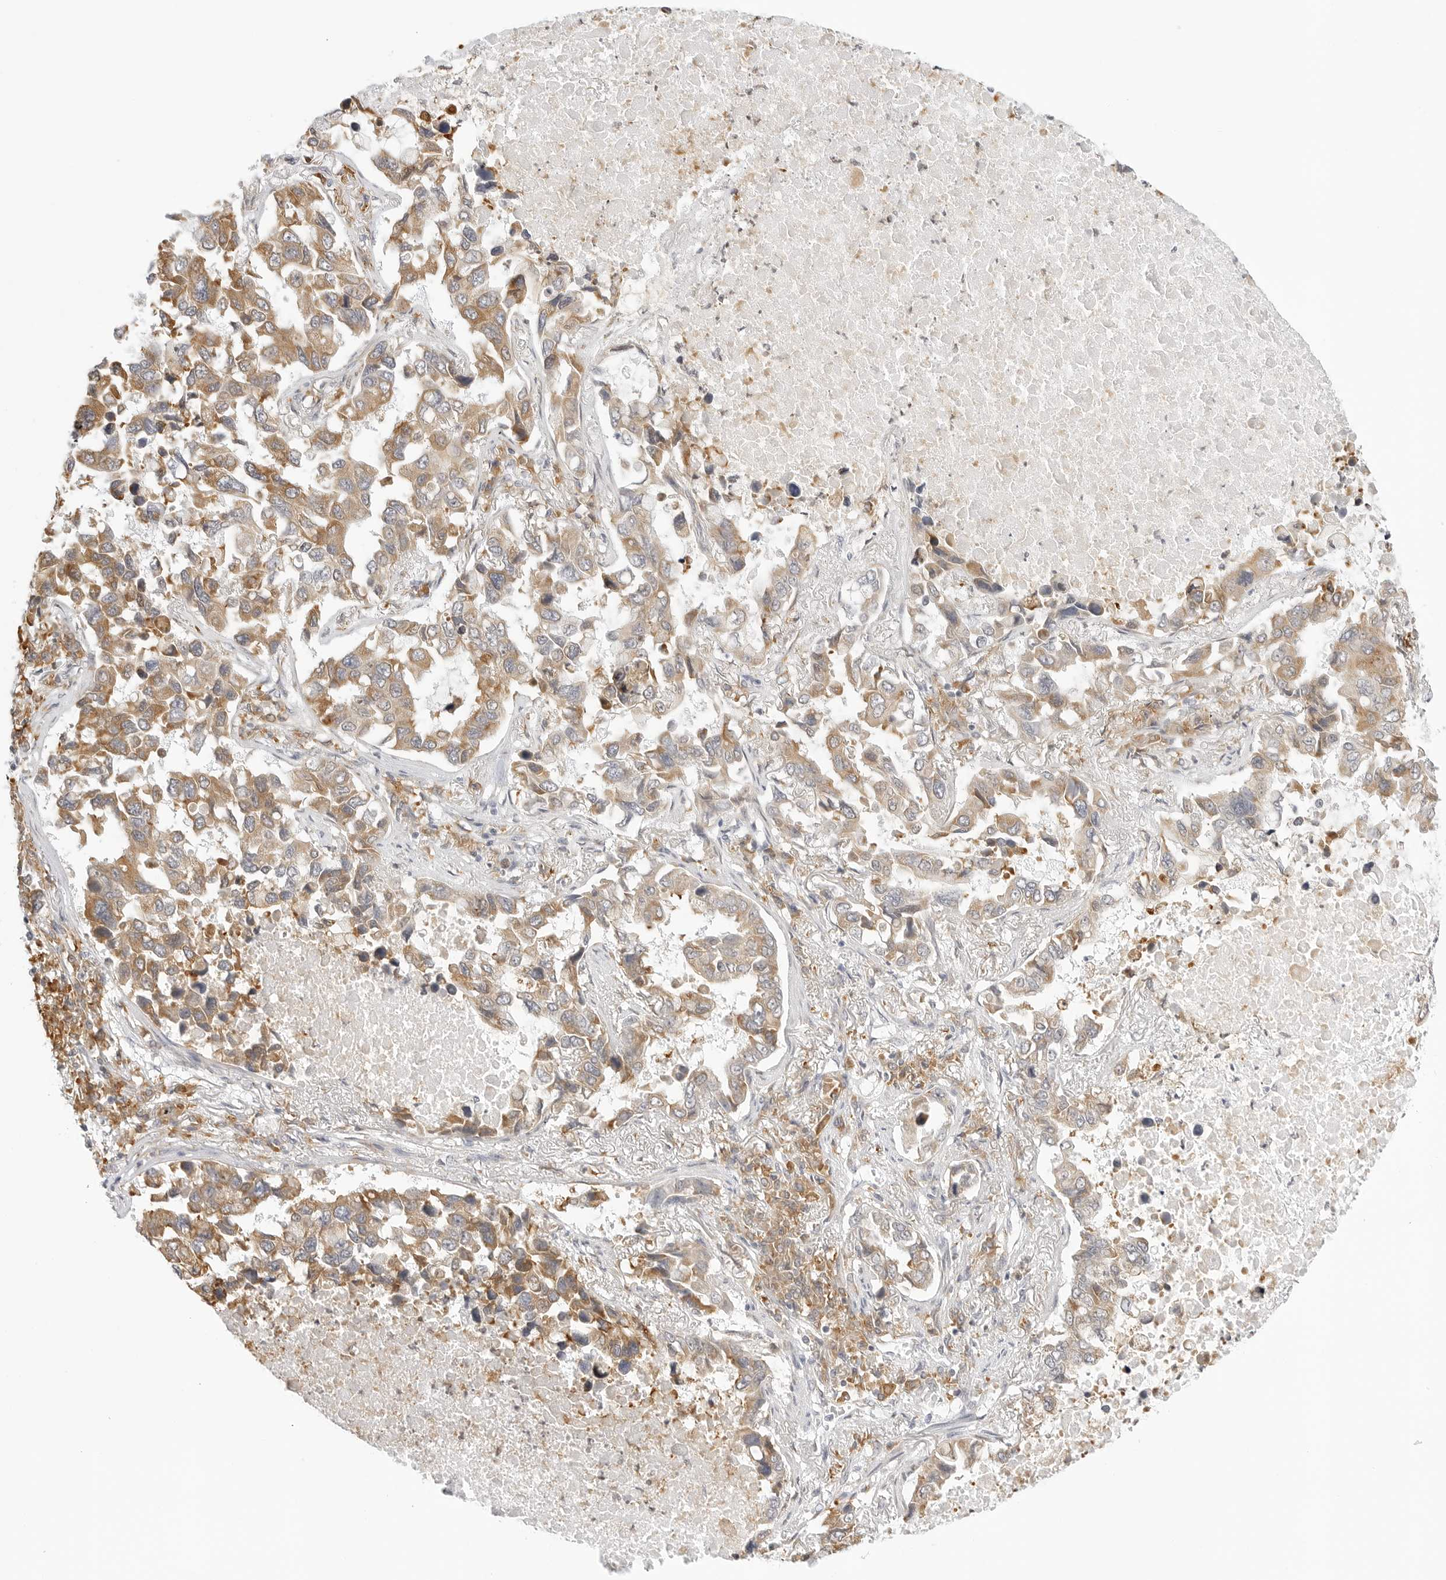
{"staining": {"intensity": "moderate", "quantity": ">75%", "location": "cytoplasmic/membranous"}, "tissue": "lung cancer", "cell_type": "Tumor cells", "image_type": "cancer", "snomed": [{"axis": "morphology", "description": "Adenocarcinoma, NOS"}, {"axis": "topography", "description": "Lung"}], "caption": "A brown stain shows moderate cytoplasmic/membranous positivity of a protein in human lung adenocarcinoma tumor cells.", "gene": "THEM4", "patient": {"sex": "male", "age": 64}}